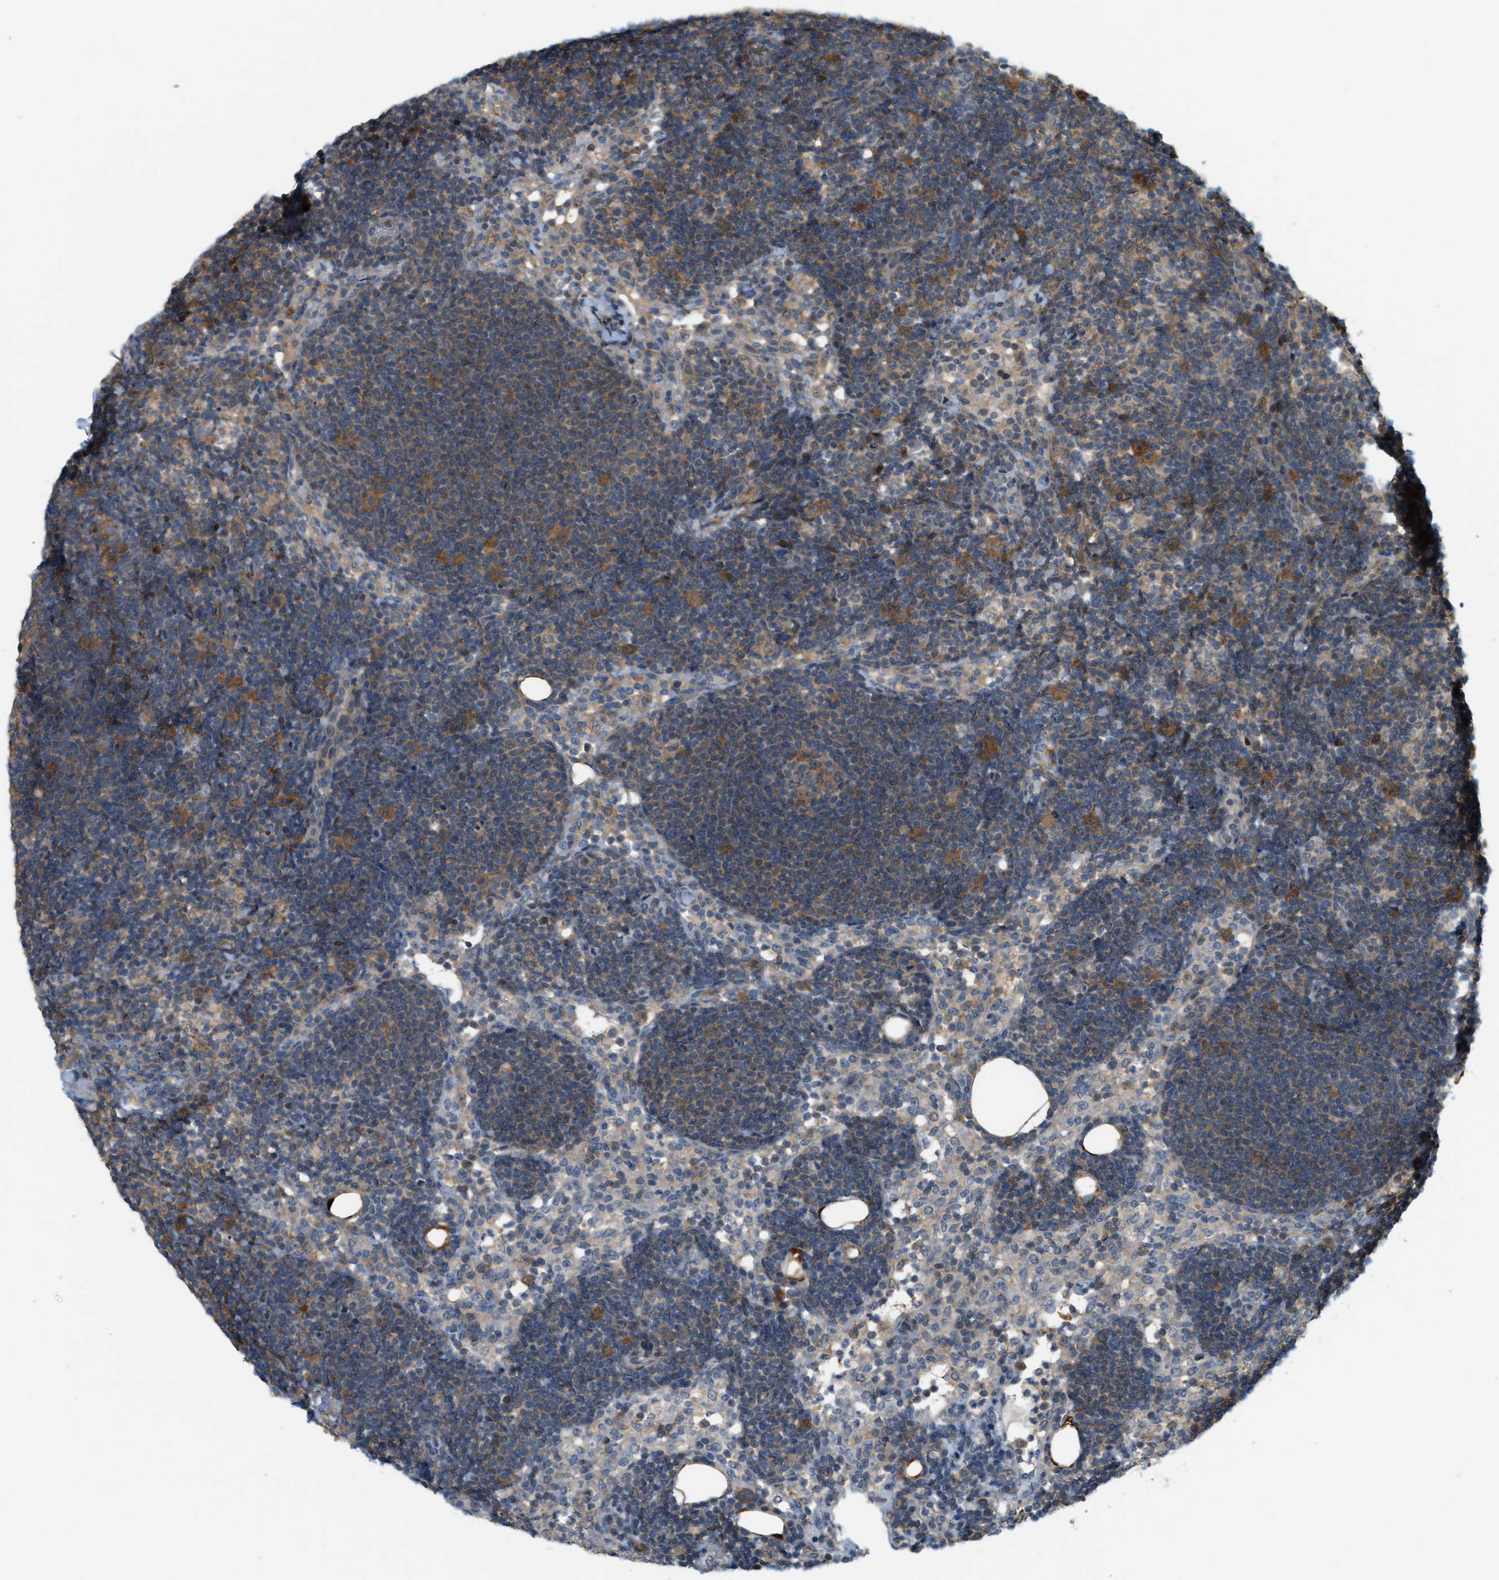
{"staining": {"intensity": "moderate", "quantity": ">75%", "location": "cytoplasmic/membranous"}, "tissue": "lymph node", "cell_type": "Germinal center cells", "image_type": "normal", "snomed": [{"axis": "morphology", "description": "Normal tissue, NOS"}, {"axis": "morphology", "description": "Carcinoid, malignant, NOS"}, {"axis": "topography", "description": "Lymph node"}], "caption": "Immunohistochemistry histopathology image of benign human lymph node stained for a protein (brown), which reveals medium levels of moderate cytoplasmic/membranous staining in approximately >75% of germinal center cells.", "gene": "PDCL3", "patient": {"sex": "male", "age": 47}}